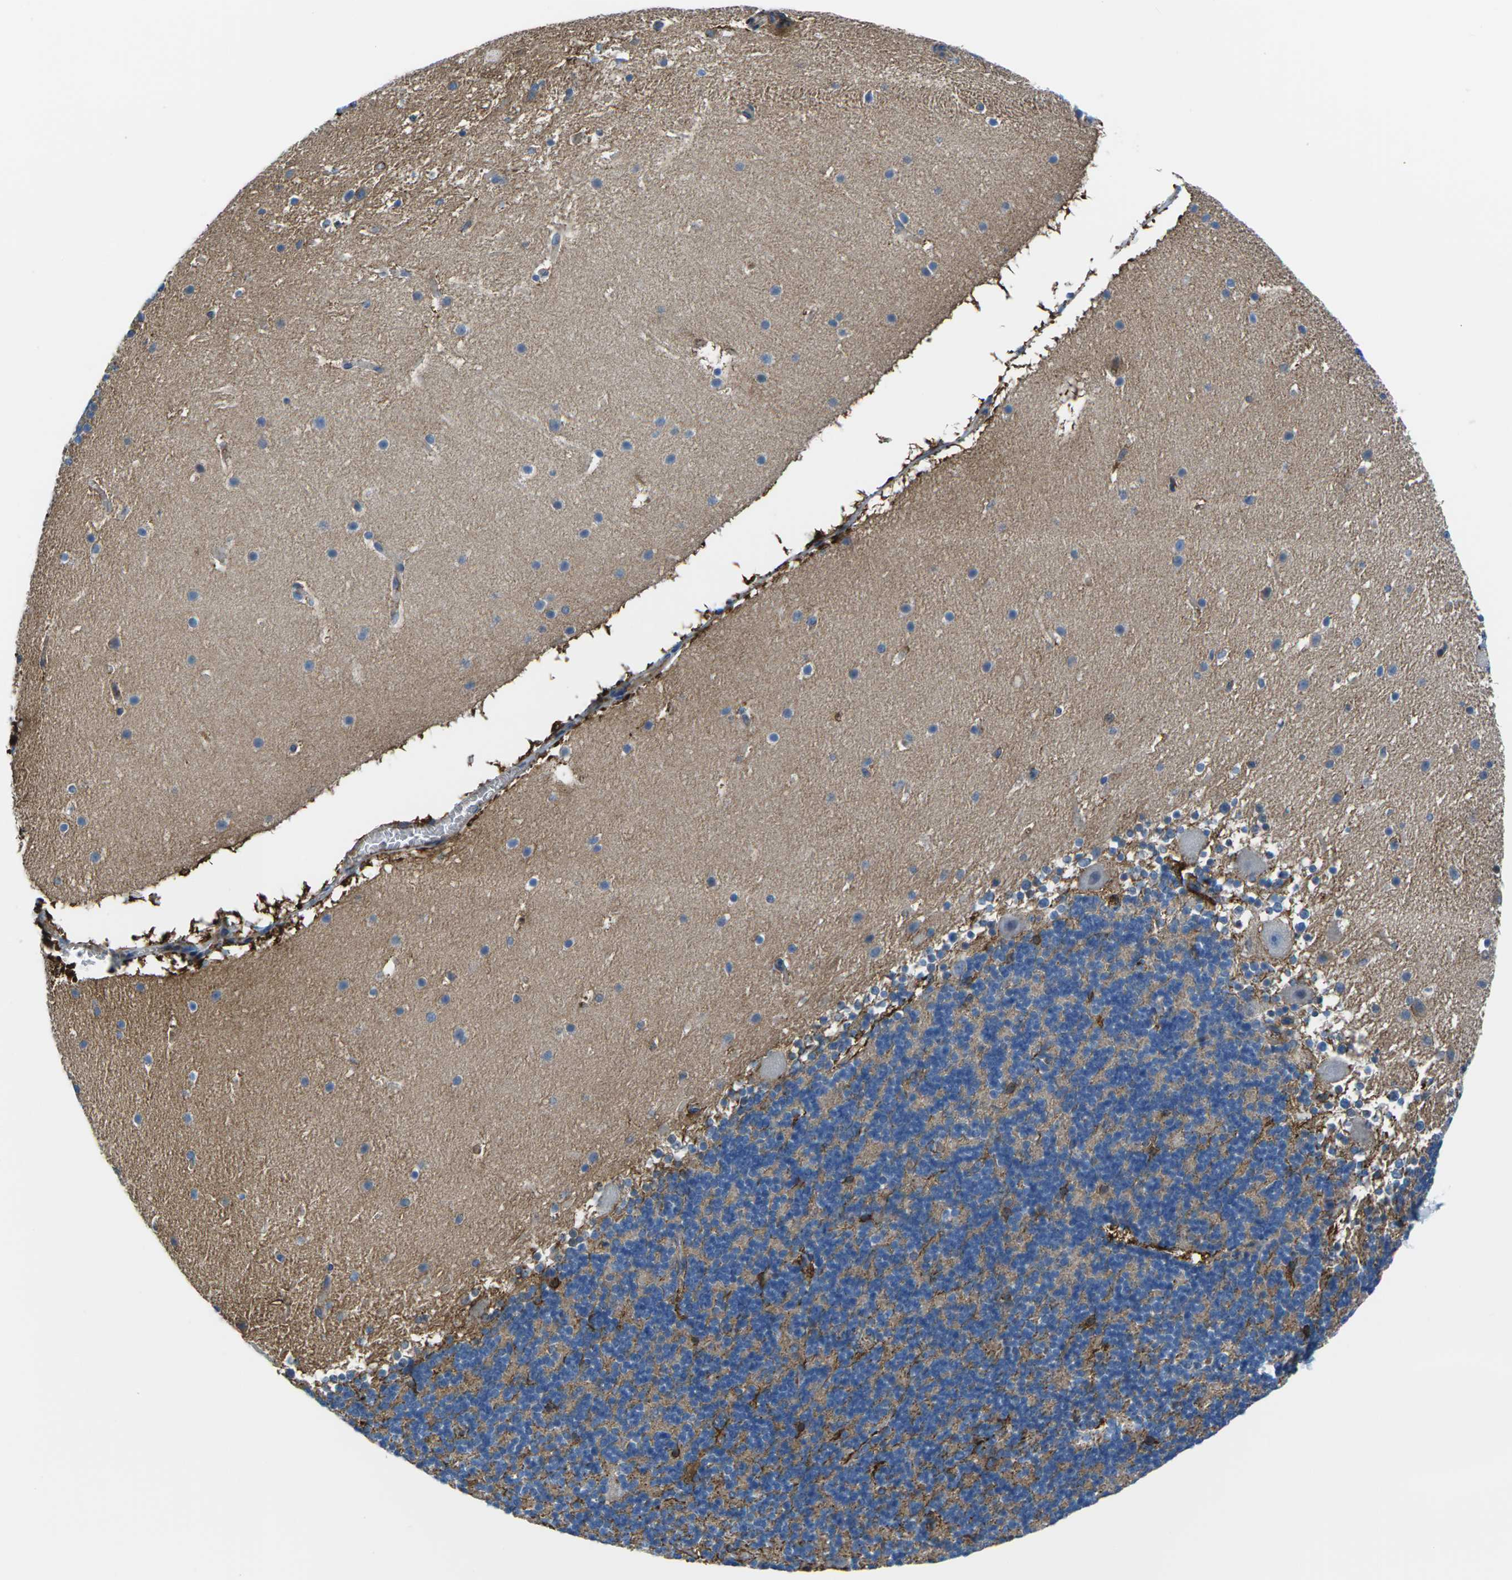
{"staining": {"intensity": "negative", "quantity": "none", "location": "none"}, "tissue": "cerebellum", "cell_type": "Cells in granular layer", "image_type": "normal", "snomed": [{"axis": "morphology", "description": "Normal tissue, NOS"}, {"axis": "topography", "description": "Cerebellum"}], "caption": "Immunohistochemistry micrograph of normal human cerebellum stained for a protein (brown), which reveals no expression in cells in granular layer.", "gene": "SOCS4", "patient": {"sex": "male", "age": 45}}